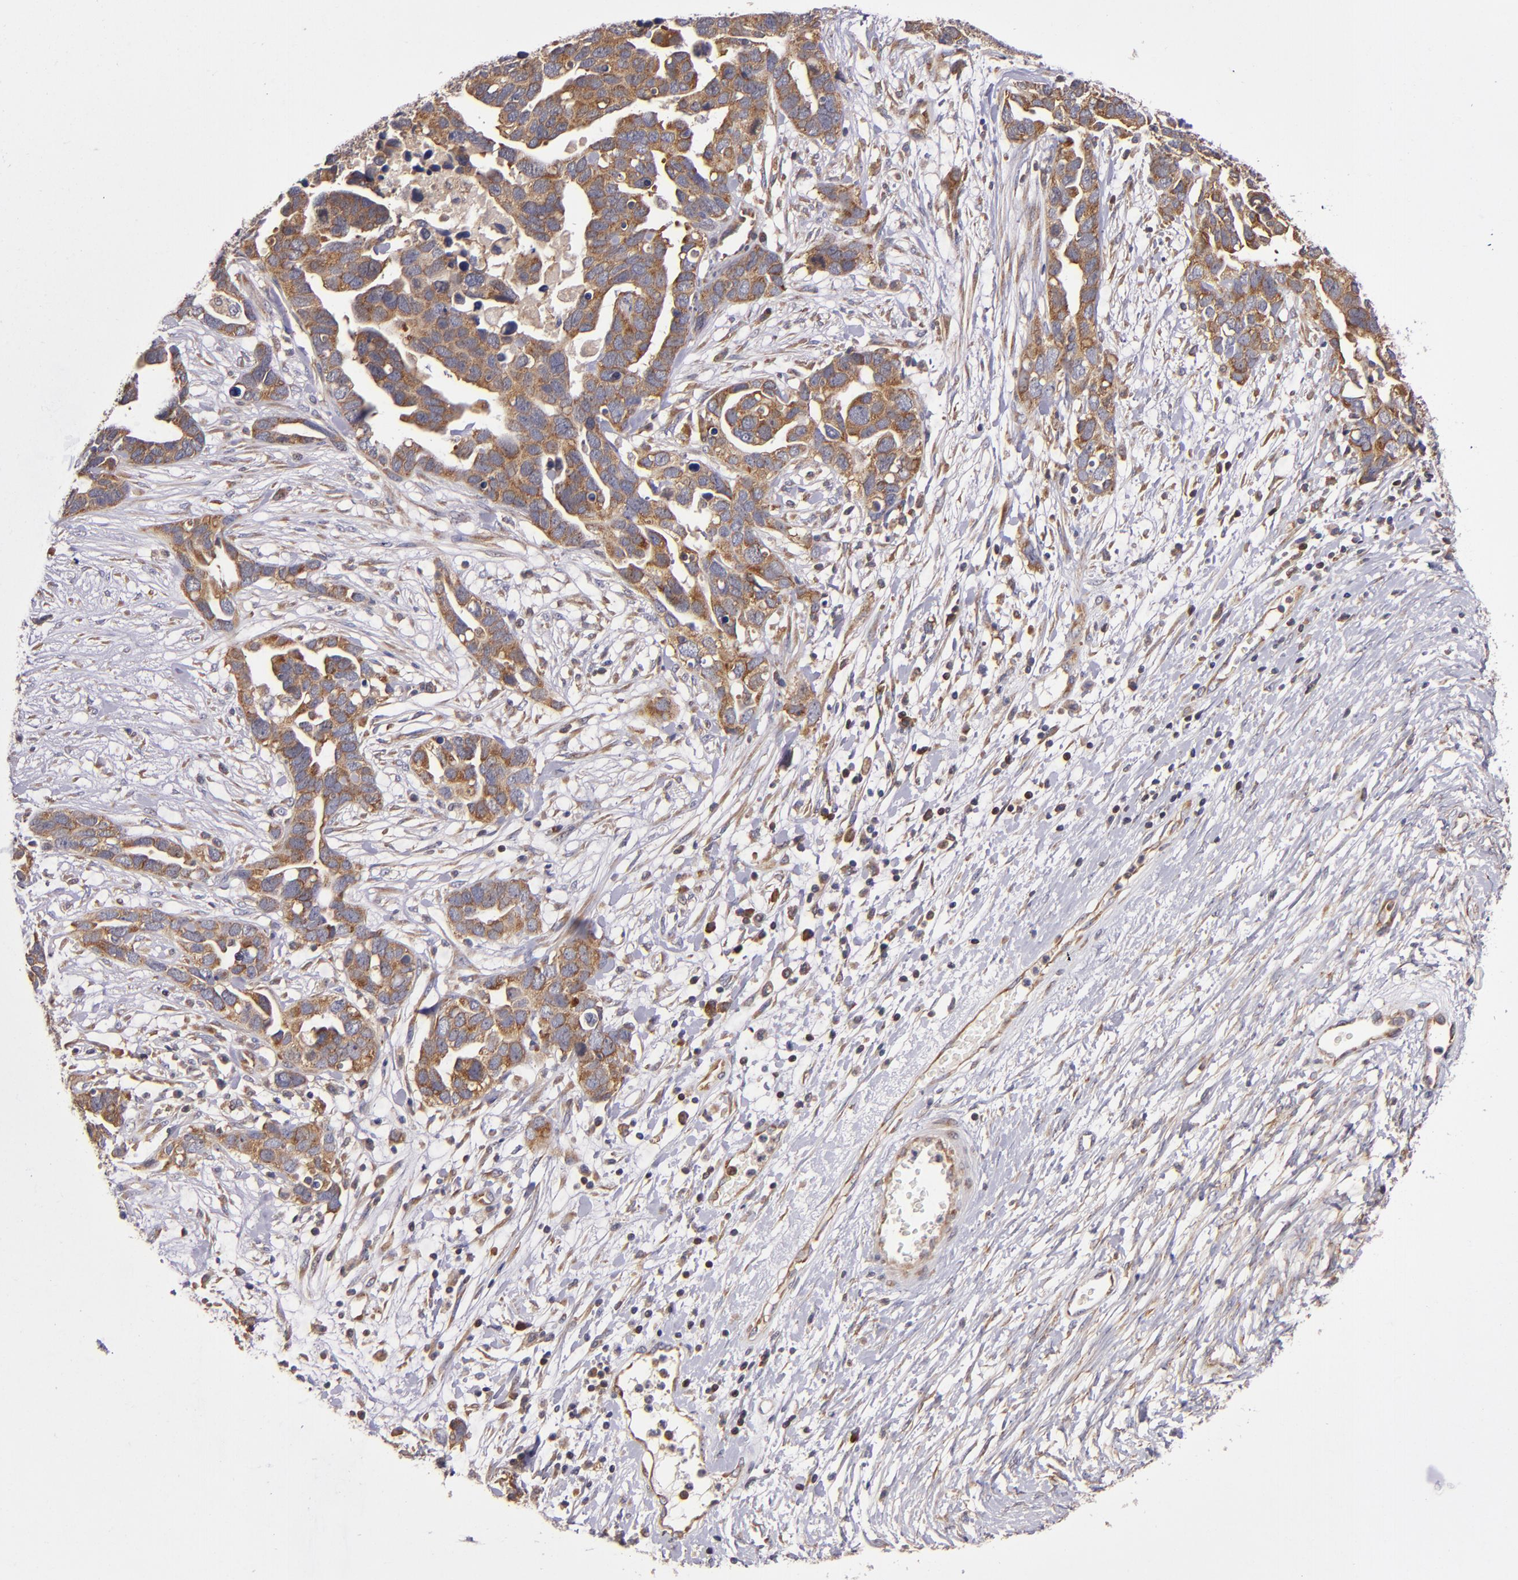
{"staining": {"intensity": "moderate", "quantity": ">75%", "location": "cytoplasmic/membranous"}, "tissue": "ovarian cancer", "cell_type": "Tumor cells", "image_type": "cancer", "snomed": [{"axis": "morphology", "description": "Cystadenocarcinoma, serous, NOS"}, {"axis": "topography", "description": "Ovary"}], "caption": "Tumor cells demonstrate medium levels of moderate cytoplasmic/membranous staining in about >75% of cells in ovarian cancer.", "gene": "EIF4ENIF1", "patient": {"sex": "female", "age": 54}}